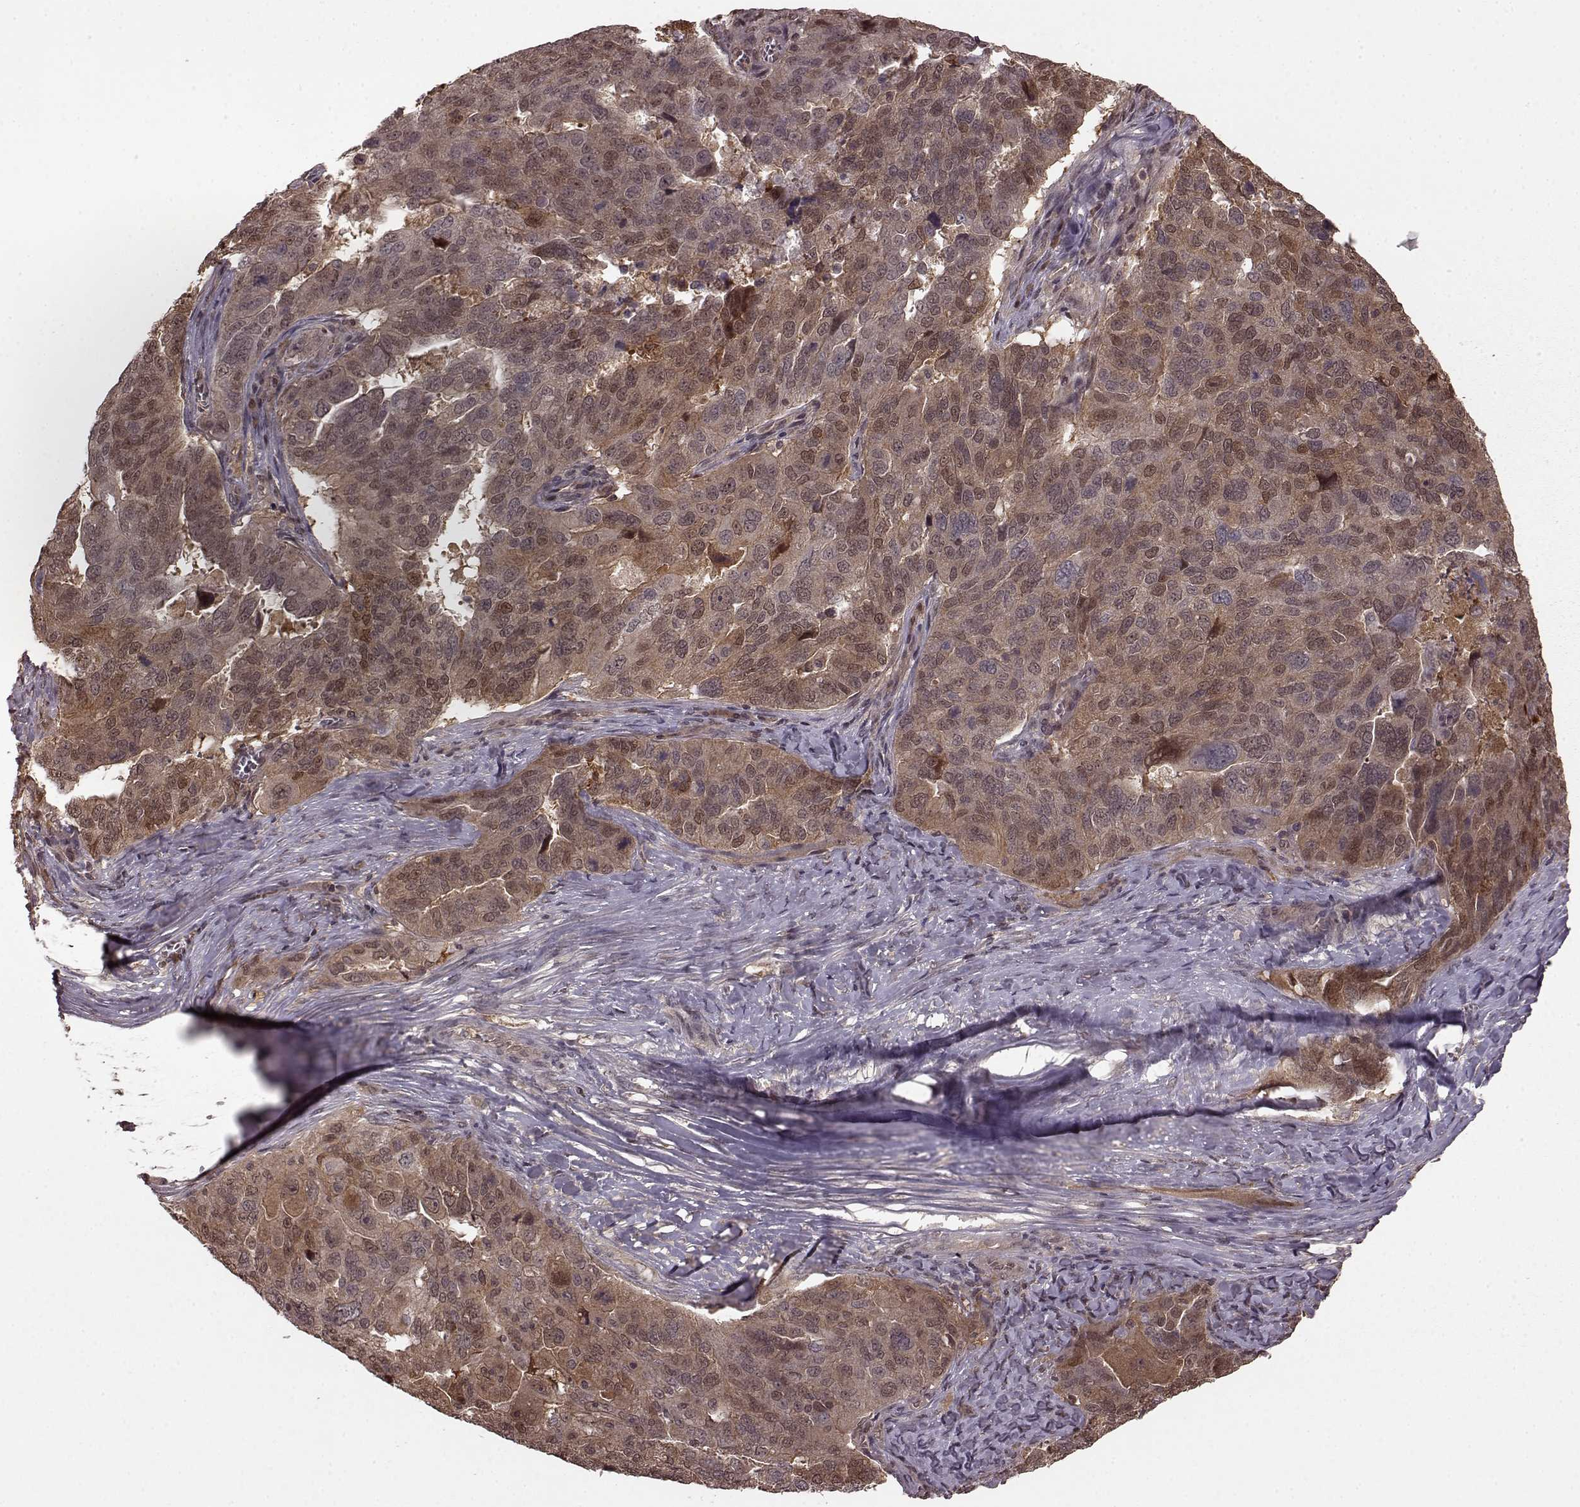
{"staining": {"intensity": "weak", "quantity": ">75%", "location": "cytoplasmic/membranous,nuclear"}, "tissue": "ovarian cancer", "cell_type": "Tumor cells", "image_type": "cancer", "snomed": [{"axis": "morphology", "description": "Carcinoma, endometroid"}, {"axis": "topography", "description": "Soft tissue"}, {"axis": "topography", "description": "Ovary"}], "caption": "Immunohistochemical staining of human ovarian endometroid carcinoma demonstrates low levels of weak cytoplasmic/membranous and nuclear positivity in approximately >75% of tumor cells.", "gene": "GSS", "patient": {"sex": "female", "age": 52}}